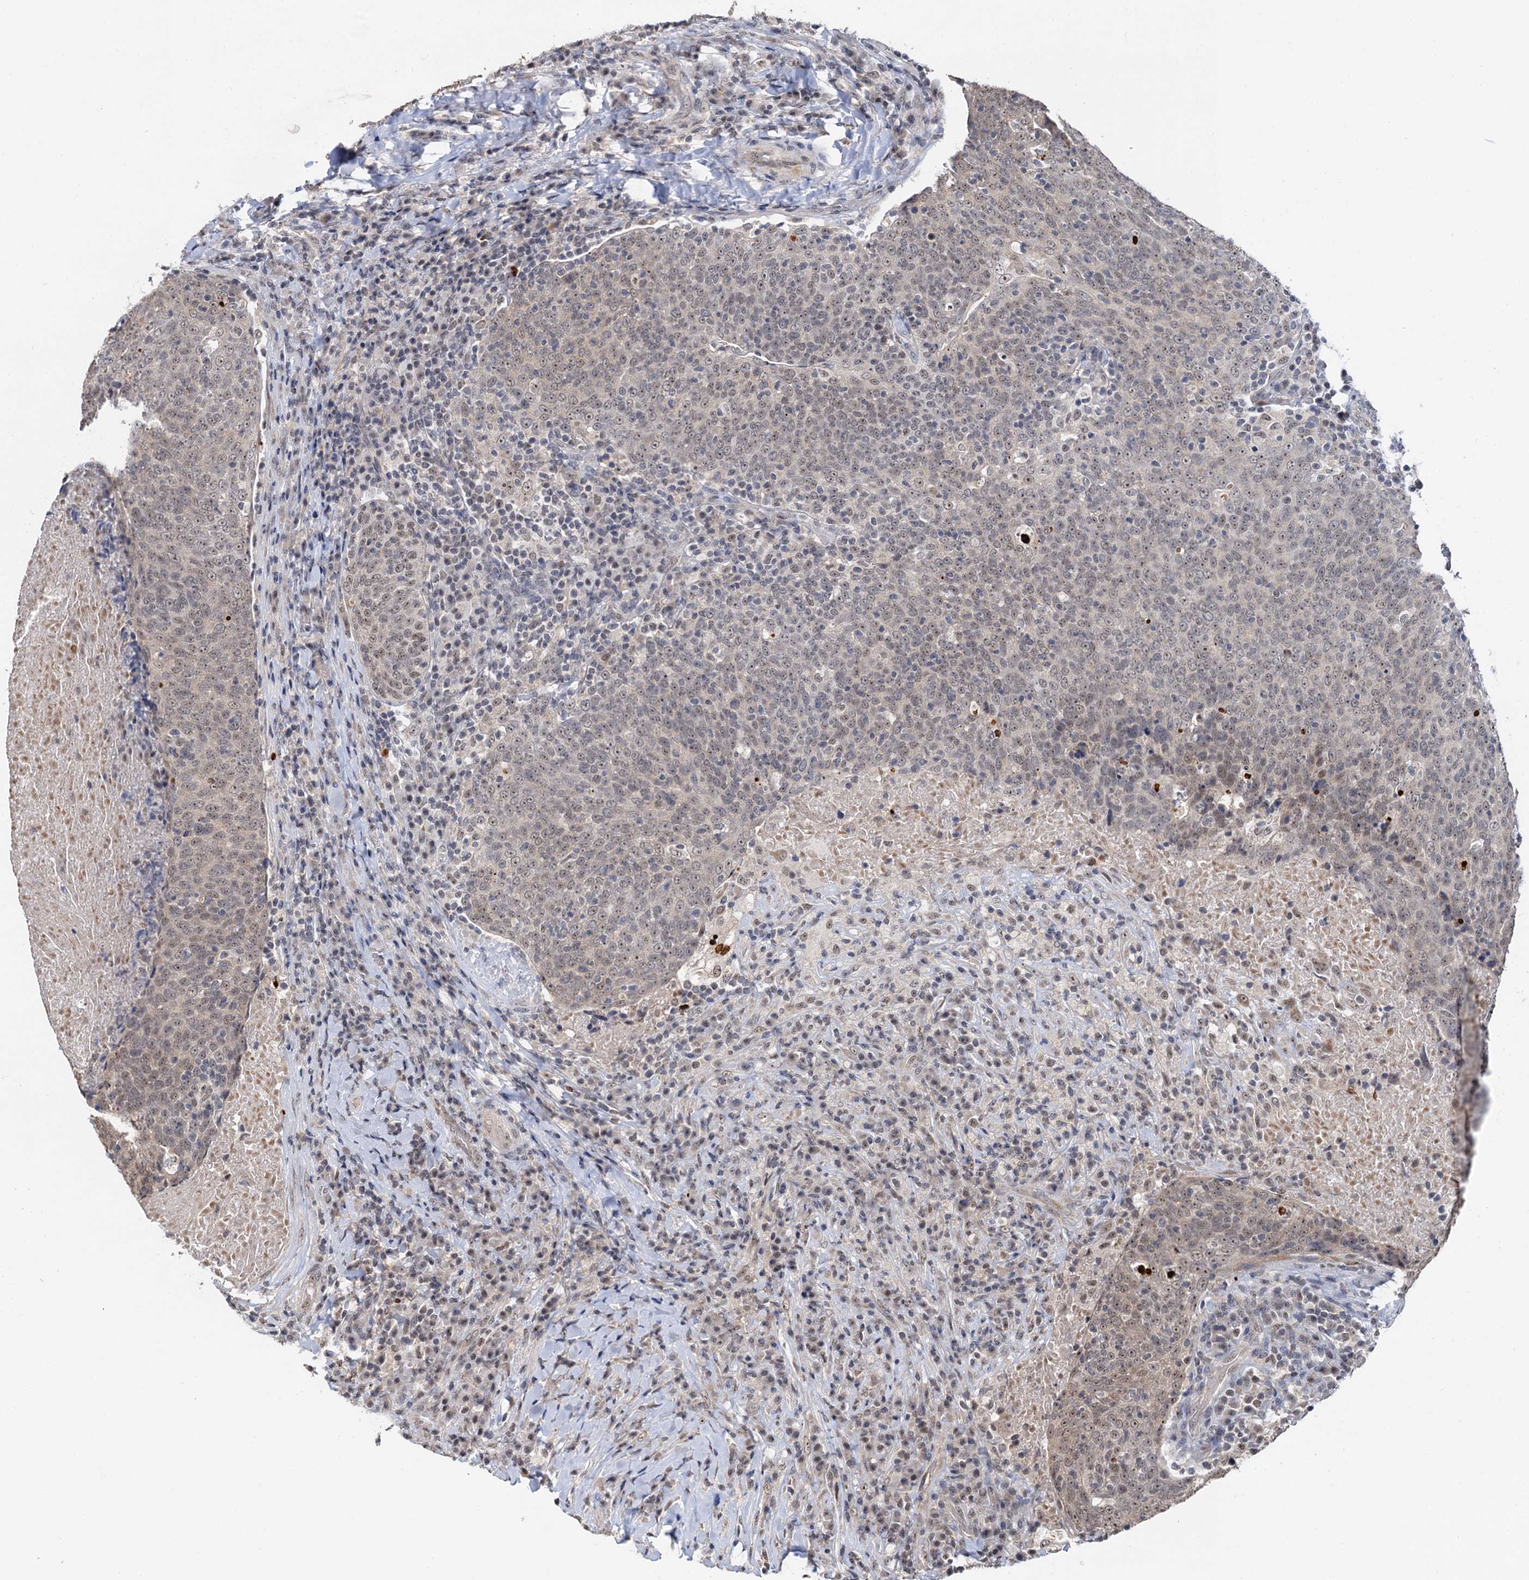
{"staining": {"intensity": "moderate", "quantity": ">75%", "location": "nuclear"}, "tissue": "head and neck cancer", "cell_type": "Tumor cells", "image_type": "cancer", "snomed": [{"axis": "morphology", "description": "Squamous cell carcinoma, NOS"}, {"axis": "morphology", "description": "Squamous cell carcinoma, metastatic, NOS"}, {"axis": "topography", "description": "Lymph node"}, {"axis": "topography", "description": "Head-Neck"}], "caption": "Moderate nuclear staining is identified in approximately >75% of tumor cells in head and neck cancer. (DAB (3,3'-diaminobenzidine) = brown stain, brightfield microscopy at high magnification).", "gene": "NAT10", "patient": {"sex": "male", "age": 62}}